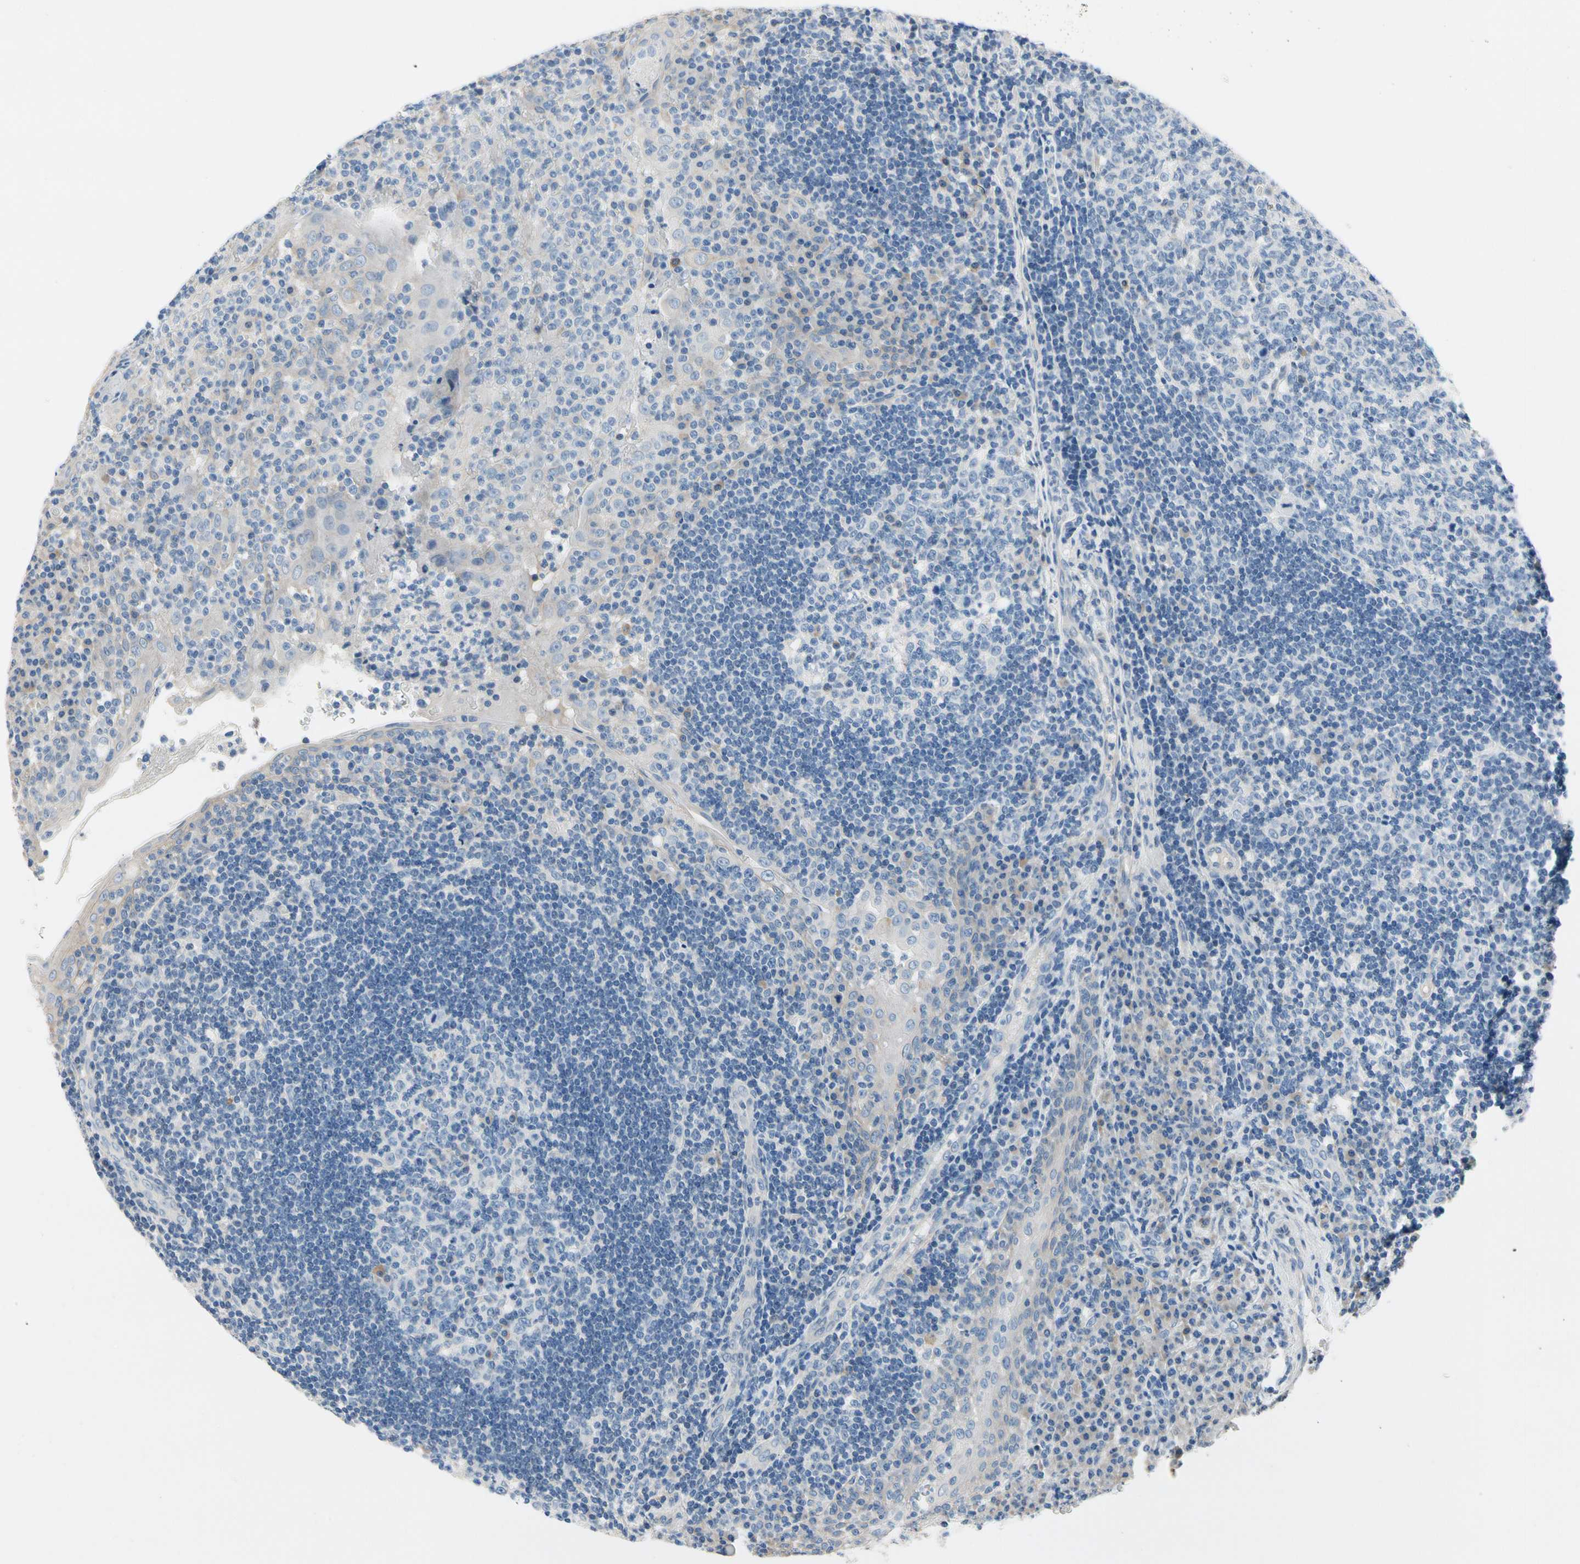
{"staining": {"intensity": "negative", "quantity": "none", "location": "none"}, "tissue": "tonsil", "cell_type": "Germinal center cells", "image_type": "normal", "snomed": [{"axis": "morphology", "description": "Normal tissue, NOS"}, {"axis": "topography", "description": "Tonsil"}], "caption": "Human tonsil stained for a protein using immunohistochemistry (IHC) demonstrates no staining in germinal center cells.", "gene": "CA14", "patient": {"sex": "female", "age": 40}}